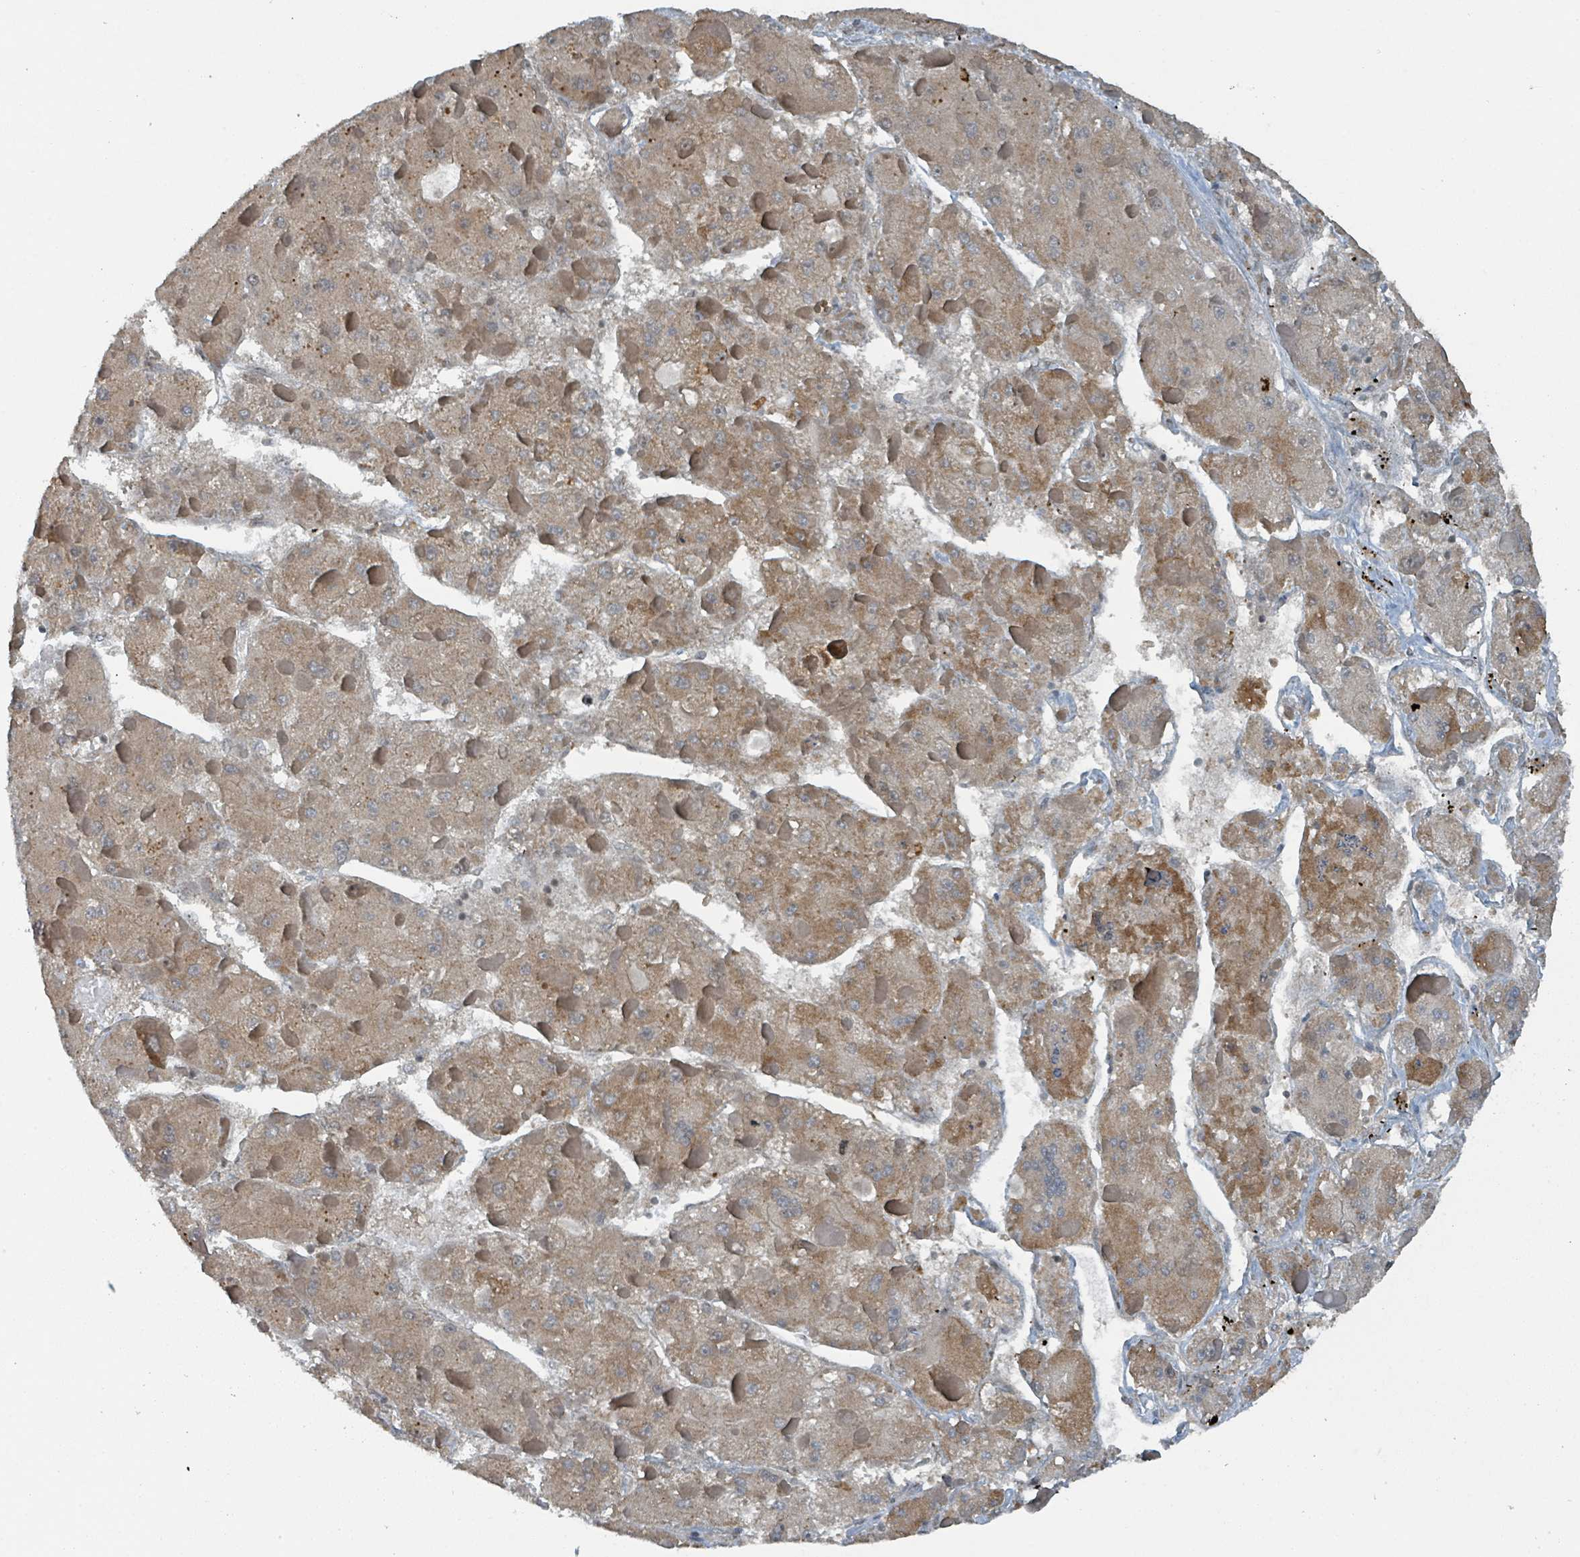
{"staining": {"intensity": "moderate", "quantity": ">75%", "location": "cytoplasmic/membranous"}, "tissue": "liver cancer", "cell_type": "Tumor cells", "image_type": "cancer", "snomed": [{"axis": "morphology", "description": "Carcinoma, Hepatocellular, NOS"}, {"axis": "topography", "description": "Liver"}], "caption": "High-power microscopy captured an immunohistochemistry histopathology image of liver cancer, revealing moderate cytoplasmic/membranous expression in approximately >75% of tumor cells.", "gene": "PHIP", "patient": {"sex": "female", "age": 73}}